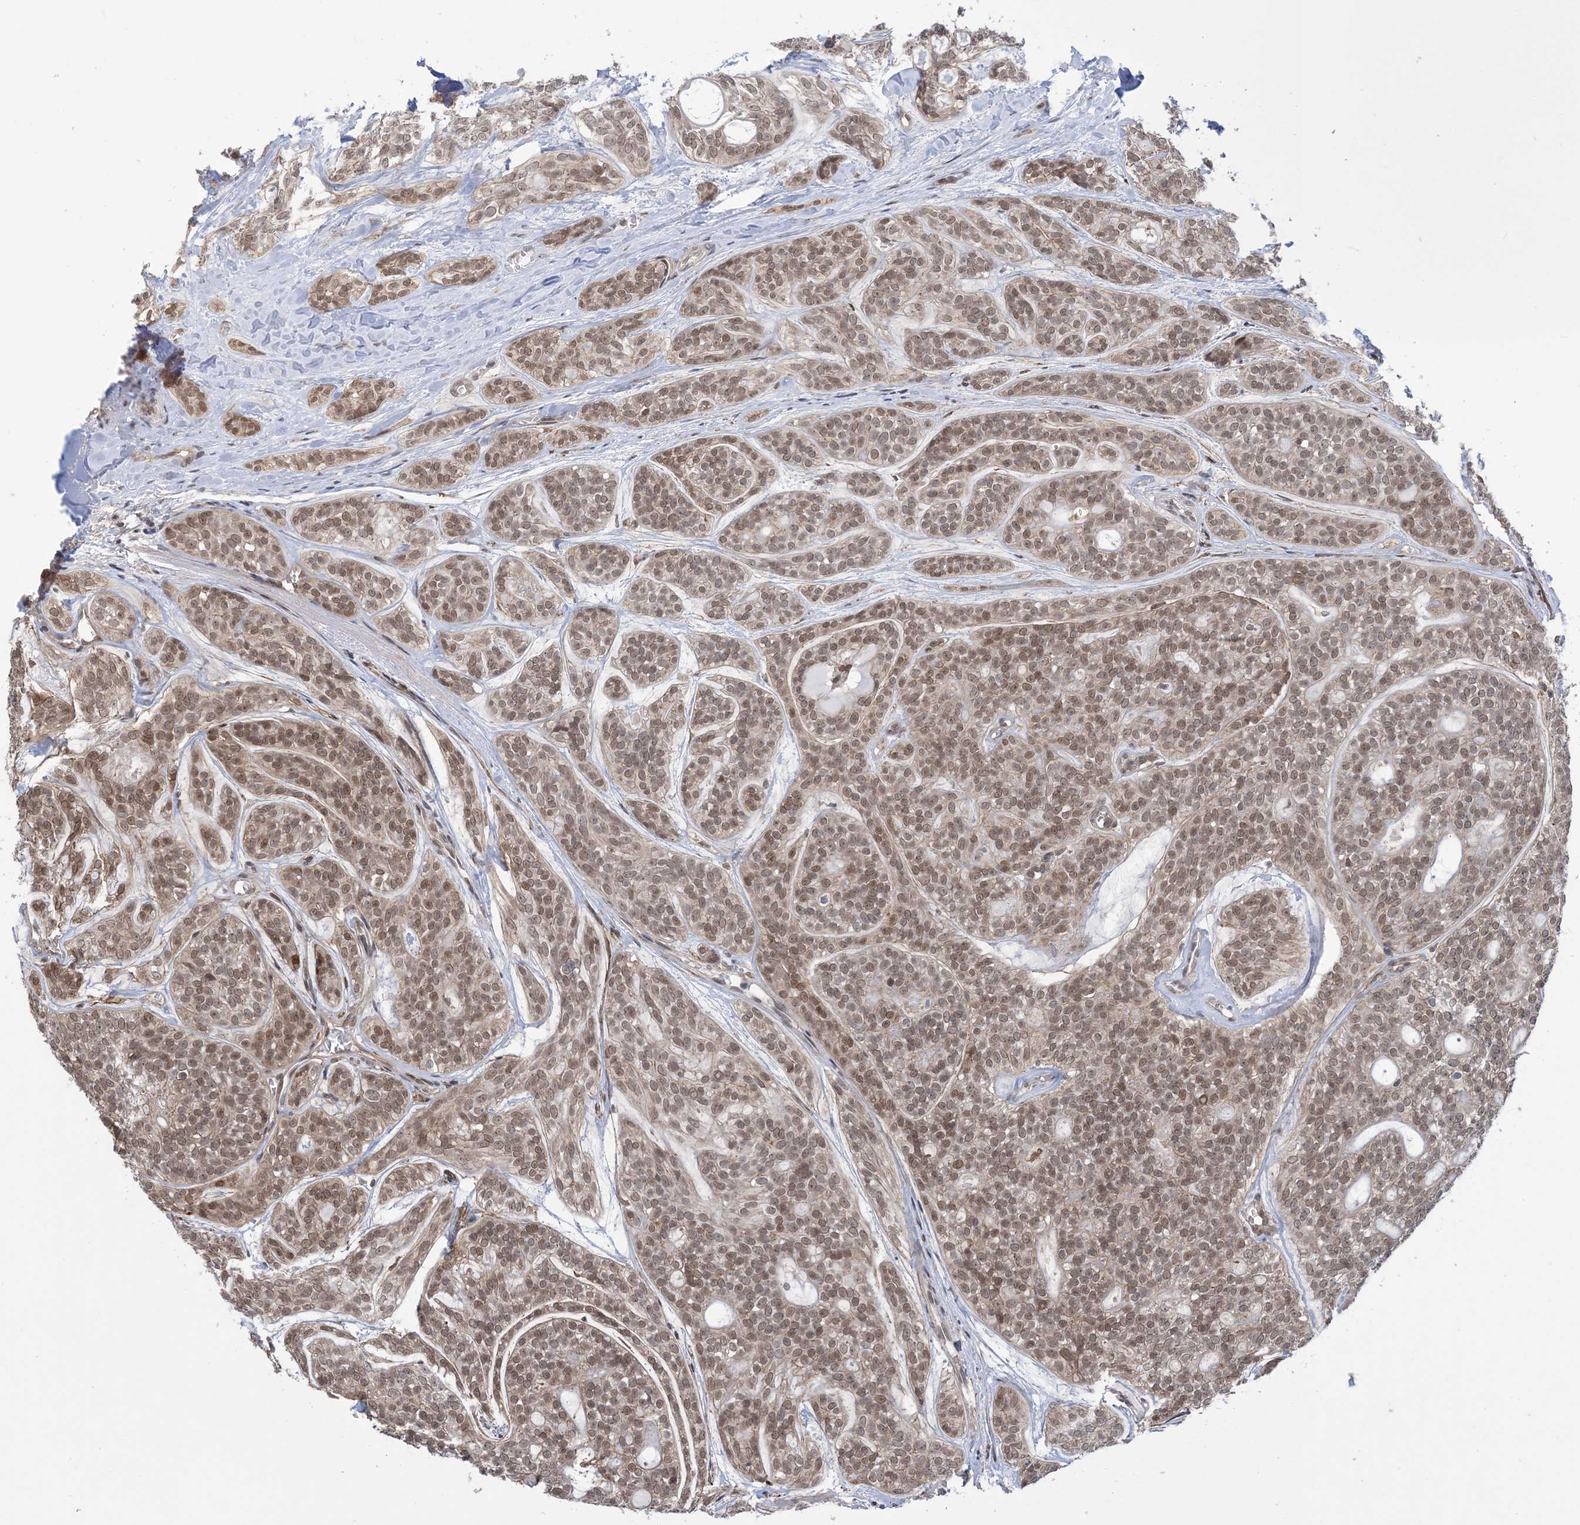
{"staining": {"intensity": "moderate", "quantity": ">75%", "location": "nuclear"}, "tissue": "head and neck cancer", "cell_type": "Tumor cells", "image_type": "cancer", "snomed": [{"axis": "morphology", "description": "Adenocarcinoma, NOS"}, {"axis": "topography", "description": "Head-Neck"}], "caption": "DAB immunohistochemical staining of human head and neck adenocarcinoma exhibits moderate nuclear protein expression in about >75% of tumor cells. The staining was performed using DAB, with brown indicating positive protein expression. Nuclei are stained blue with hematoxylin.", "gene": "ZNF8", "patient": {"sex": "male", "age": 66}}